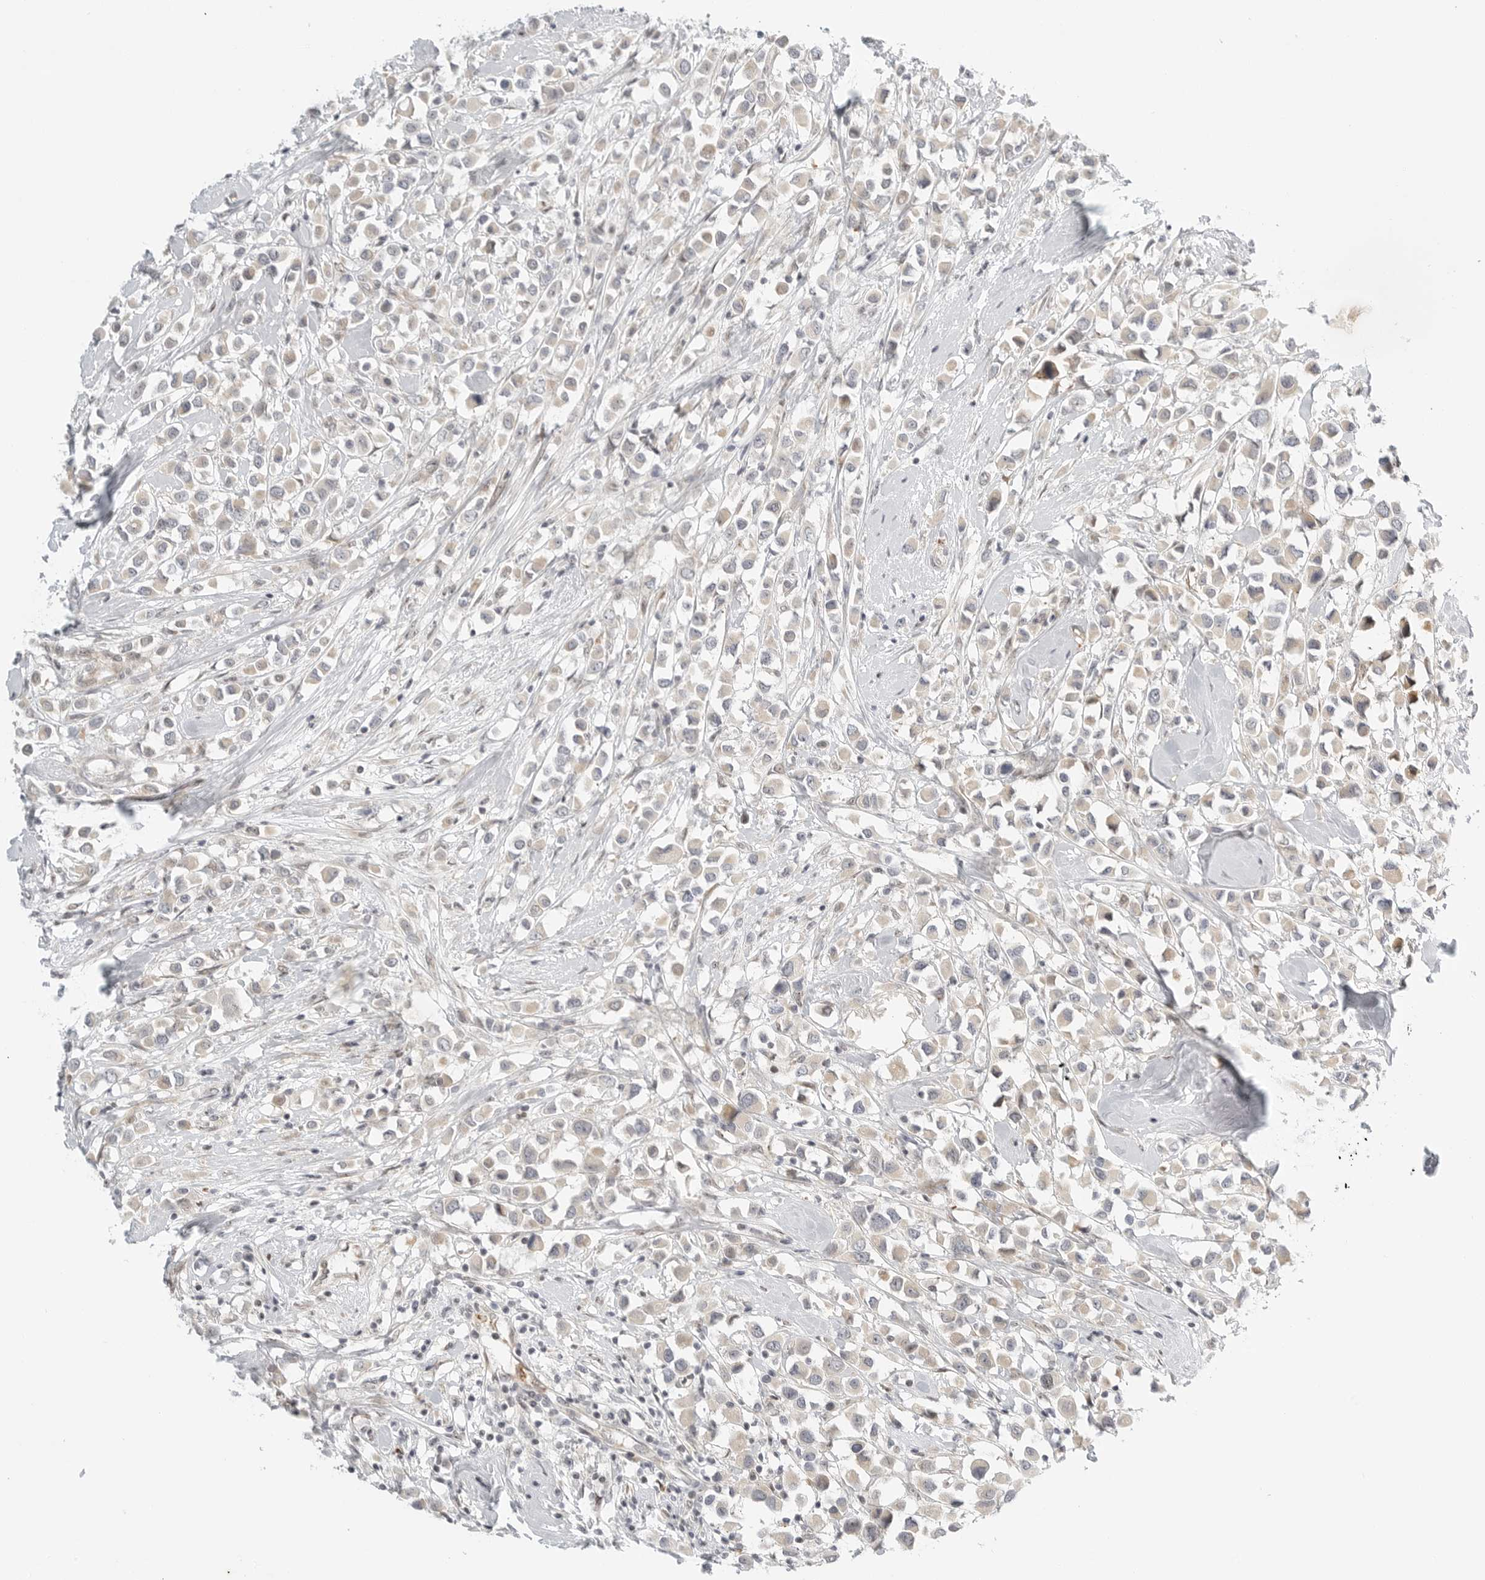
{"staining": {"intensity": "weak", "quantity": "25%-75%", "location": "cytoplasmic/membranous"}, "tissue": "breast cancer", "cell_type": "Tumor cells", "image_type": "cancer", "snomed": [{"axis": "morphology", "description": "Duct carcinoma"}, {"axis": "topography", "description": "Breast"}], "caption": "Breast cancer was stained to show a protein in brown. There is low levels of weak cytoplasmic/membranous expression in about 25%-75% of tumor cells. The staining was performed using DAB (3,3'-diaminobenzidine), with brown indicating positive protein expression. Nuclei are stained blue with hematoxylin.", "gene": "DSCC1", "patient": {"sex": "female", "age": 61}}